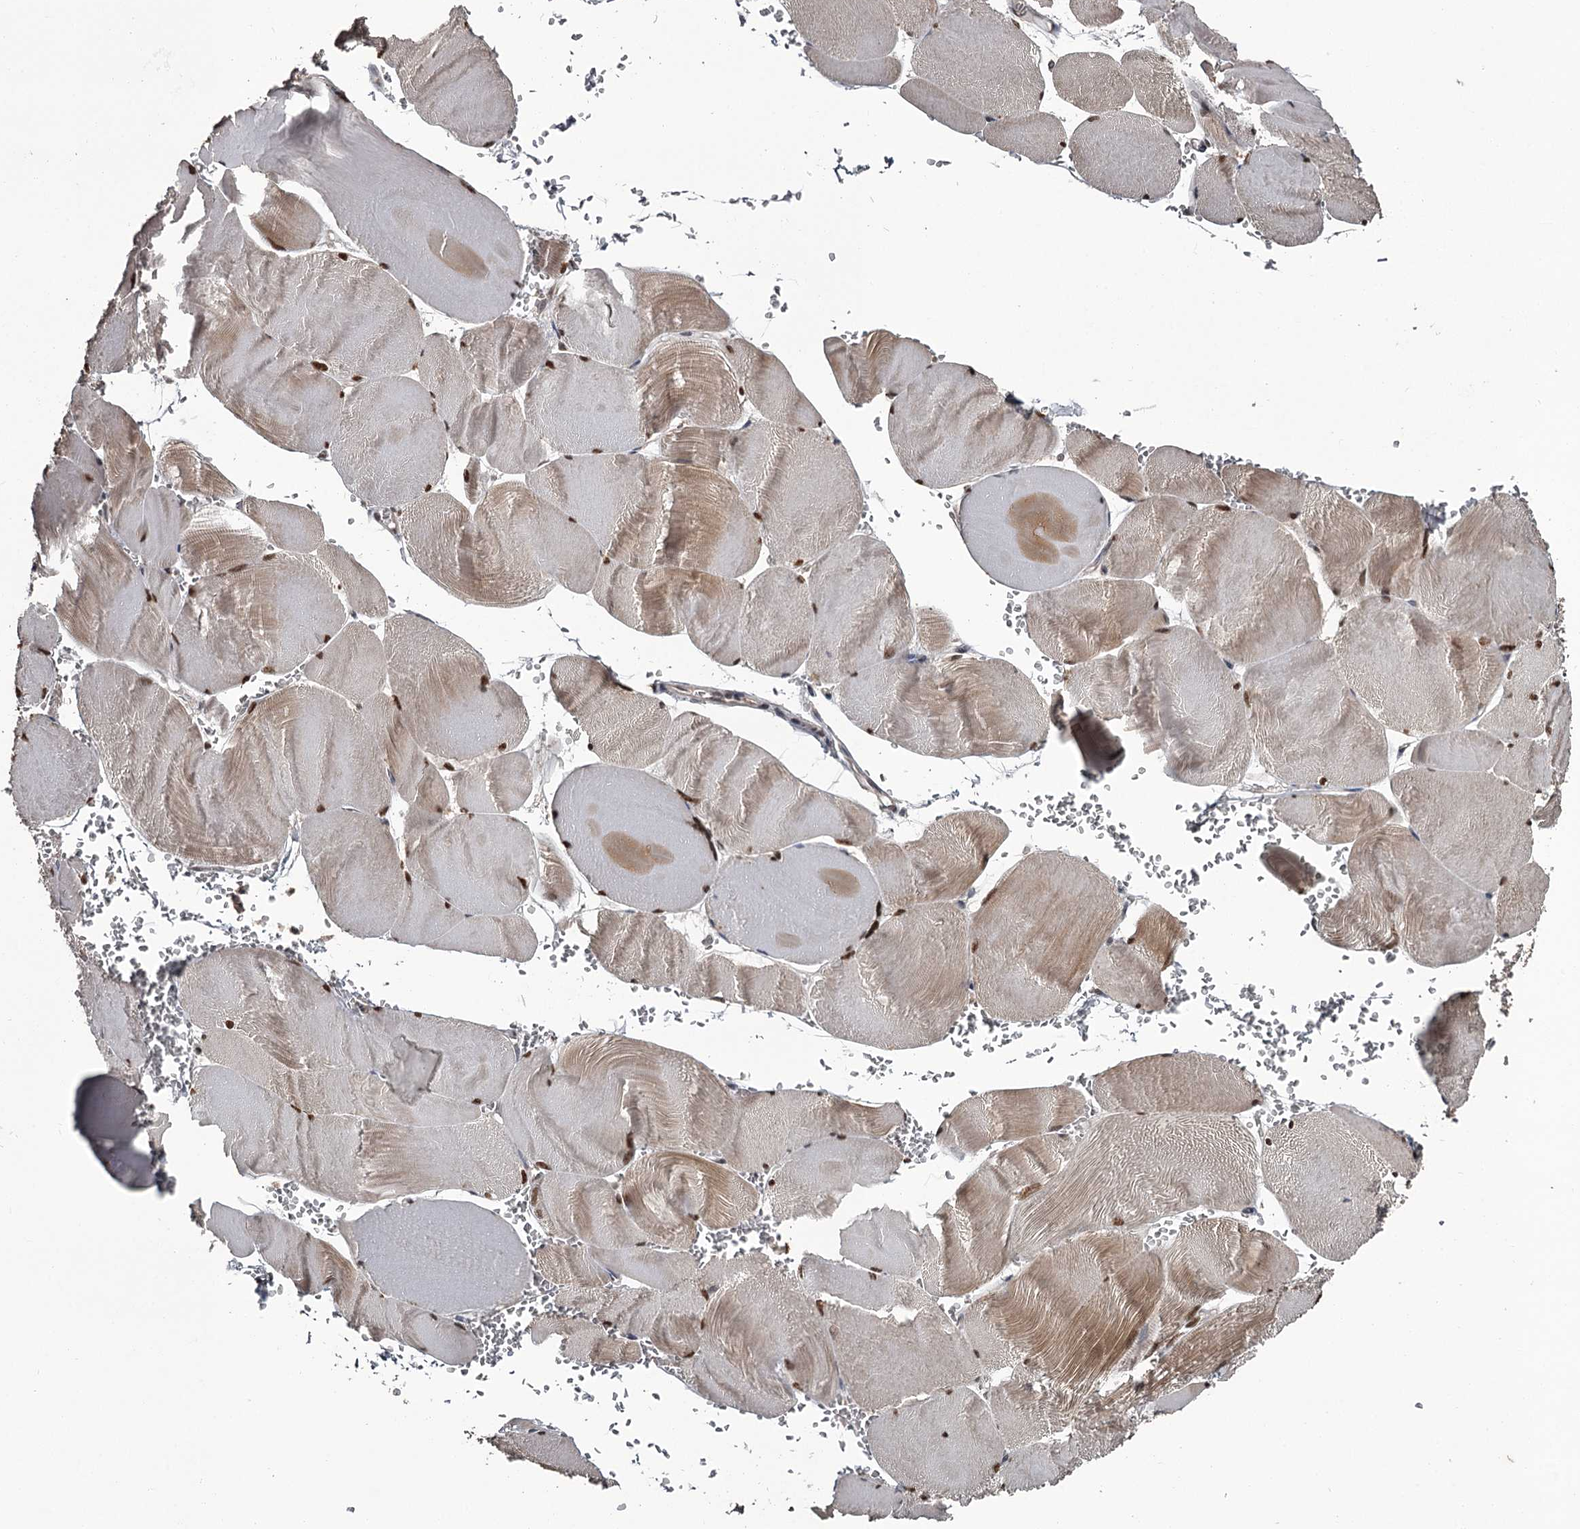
{"staining": {"intensity": "moderate", "quantity": ">75%", "location": "cytoplasmic/membranous,nuclear"}, "tissue": "skeletal muscle", "cell_type": "Myocytes", "image_type": "normal", "snomed": [{"axis": "morphology", "description": "Normal tissue, NOS"}, {"axis": "morphology", "description": "Basal cell carcinoma"}, {"axis": "topography", "description": "Skeletal muscle"}], "caption": "Human skeletal muscle stained with a brown dye demonstrates moderate cytoplasmic/membranous,nuclear positive staining in about >75% of myocytes.", "gene": "PRPF40B", "patient": {"sex": "female", "age": 64}}